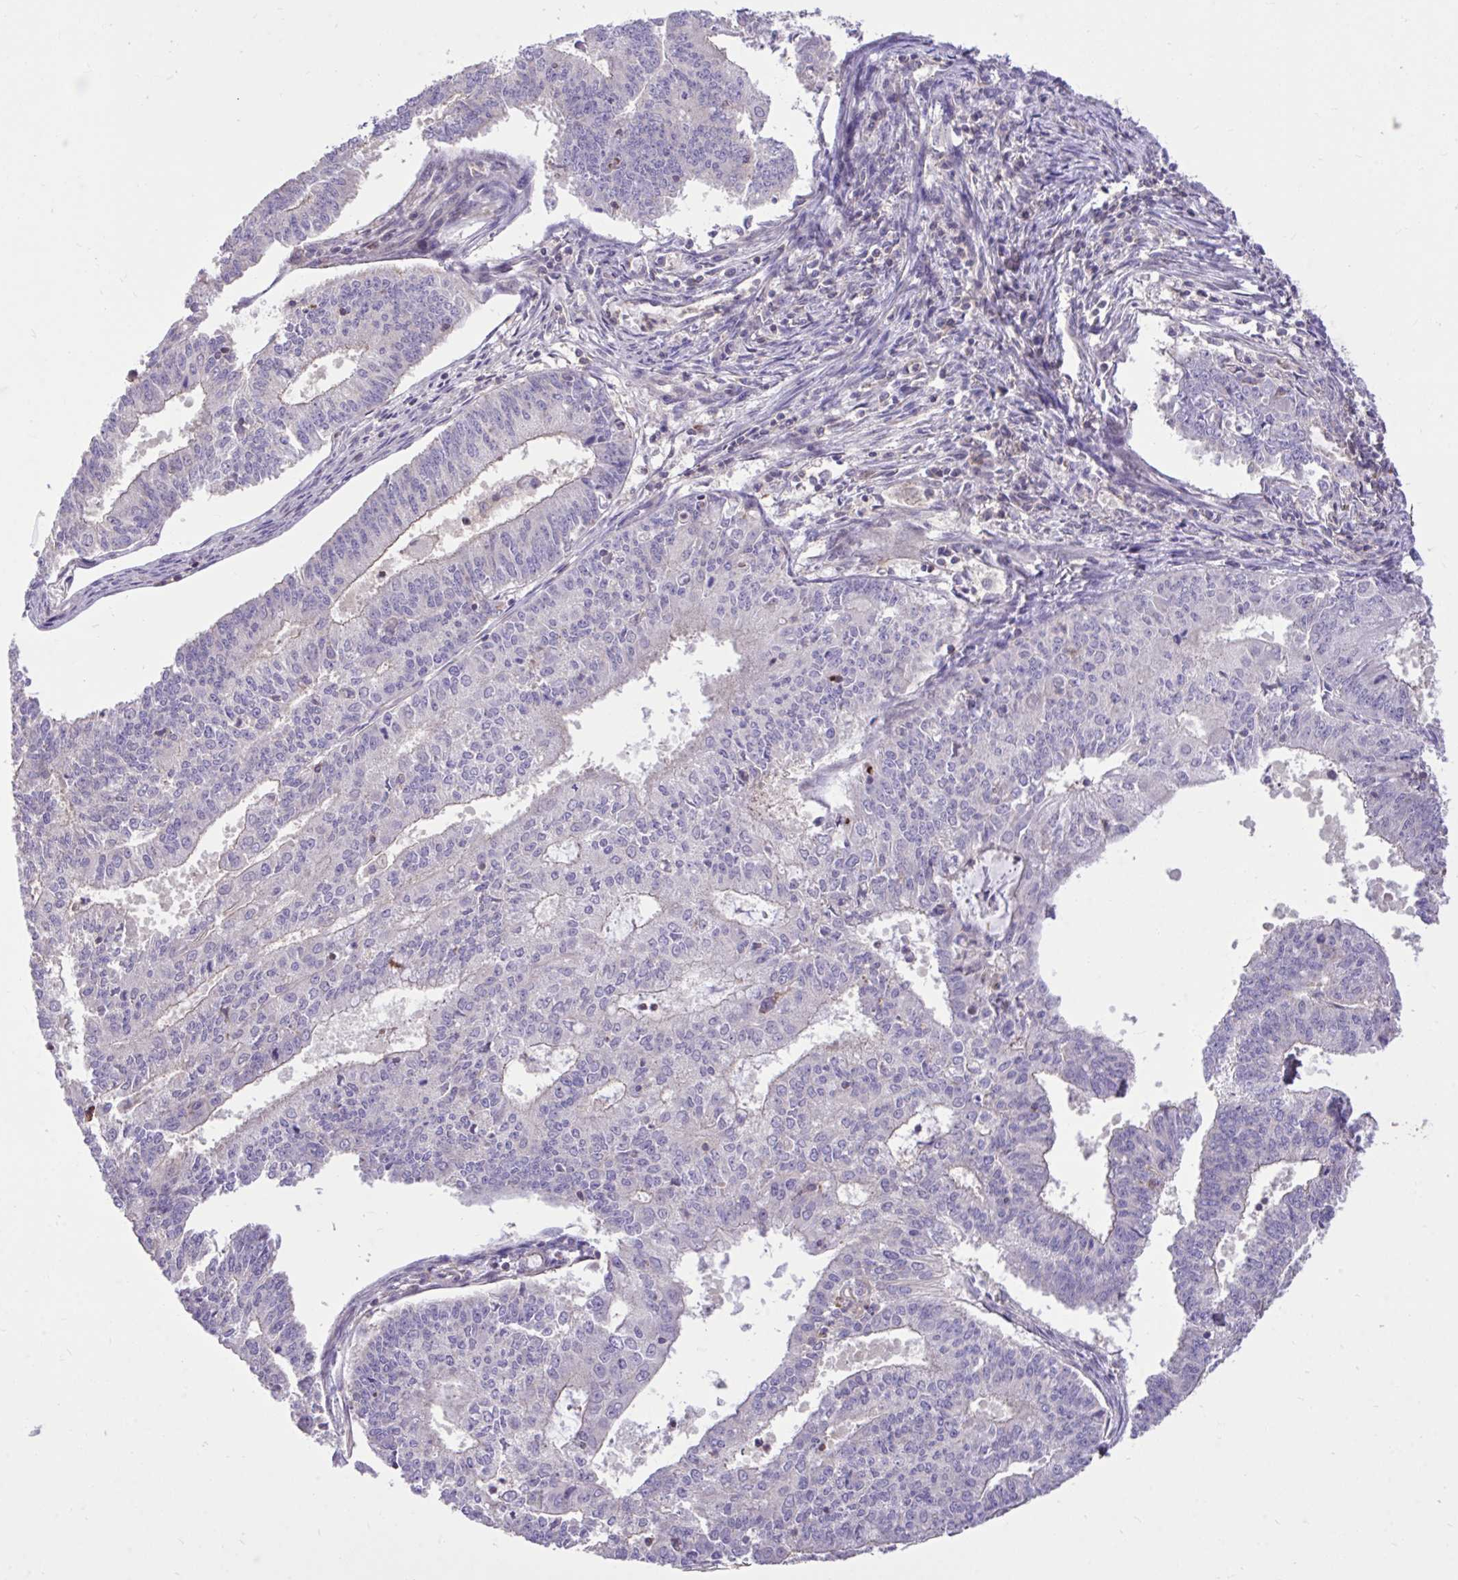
{"staining": {"intensity": "negative", "quantity": "none", "location": "none"}, "tissue": "endometrial cancer", "cell_type": "Tumor cells", "image_type": "cancer", "snomed": [{"axis": "morphology", "description": "Adenocarcinoma, NOS"}, {"axis": "topography", "description": "Endometrium"}], "caption": "A histopathology image of human endometrial adenocarcinoma is negative for staining in tumor cells.", "gene": "IGFL2", "patient": {"sex": "female", "age": 61}}